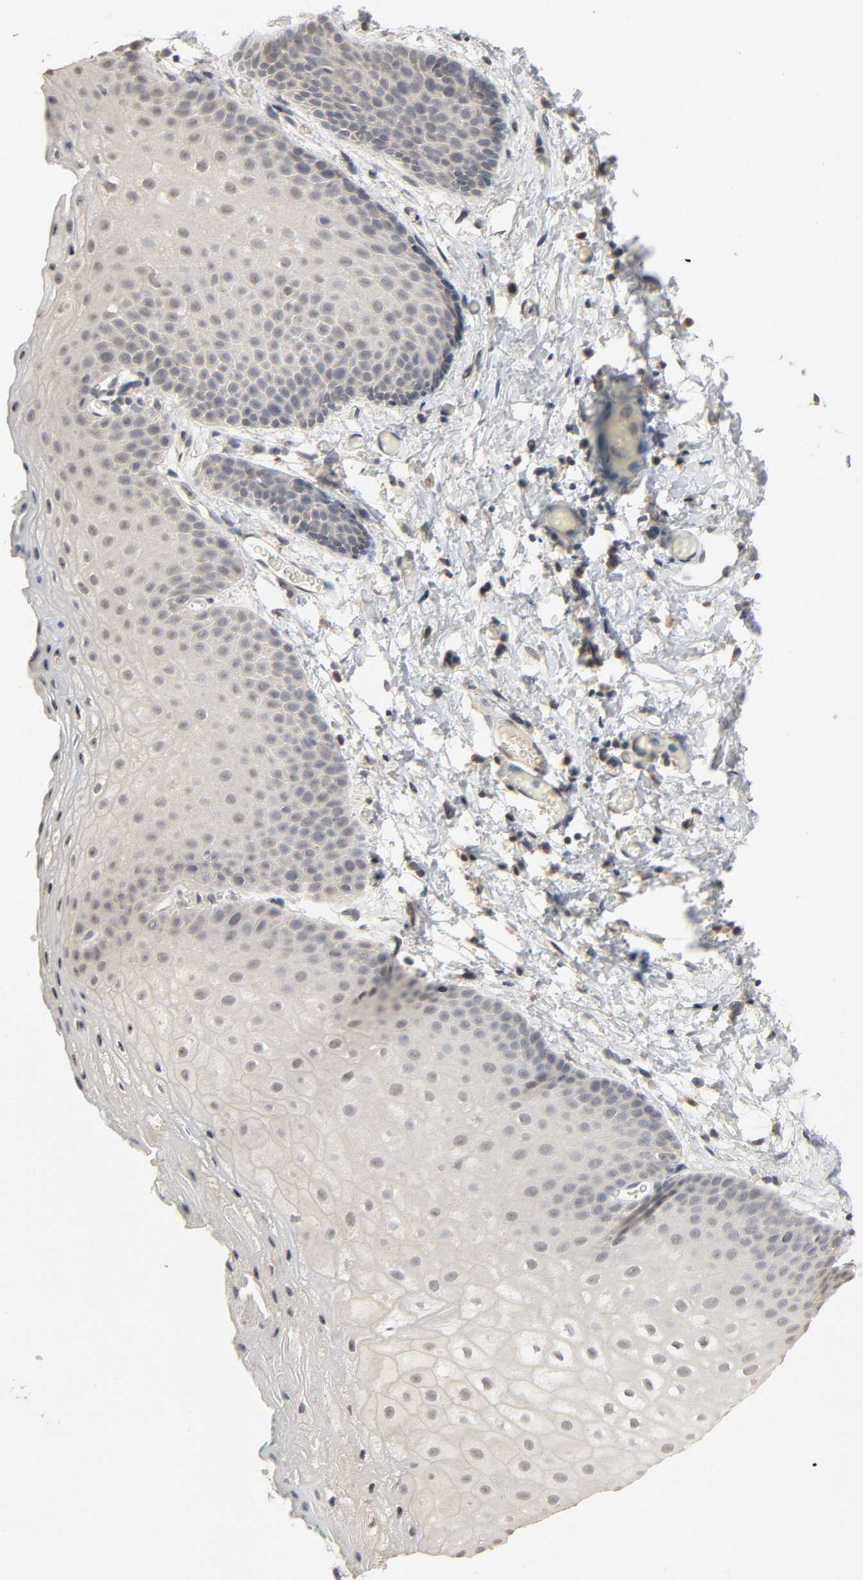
{"staining": {"intensity": "negative", "quantity": "none", "location": "none"}, "tissue": "skin", "cell_type": "Epidermal cells", "image_type": "normal", "snomed": [{"axis": "morphology", "description": "Normal tissue, NOS"}, {"axis": "morphology", "description": "Hemorrhoids"}, {"axis": "morphology", "description": "Inflammation, NOS"}, {"axis": "topography", "description": "Anal"}], "caption": "Epidermal cells are negative for brown protein staining in normal skin. (Immunohistochemistry, brightfield microscopy, high magnification).", "gene": "MAGEA8", "patient": {"sex": "male", "age": 60}}